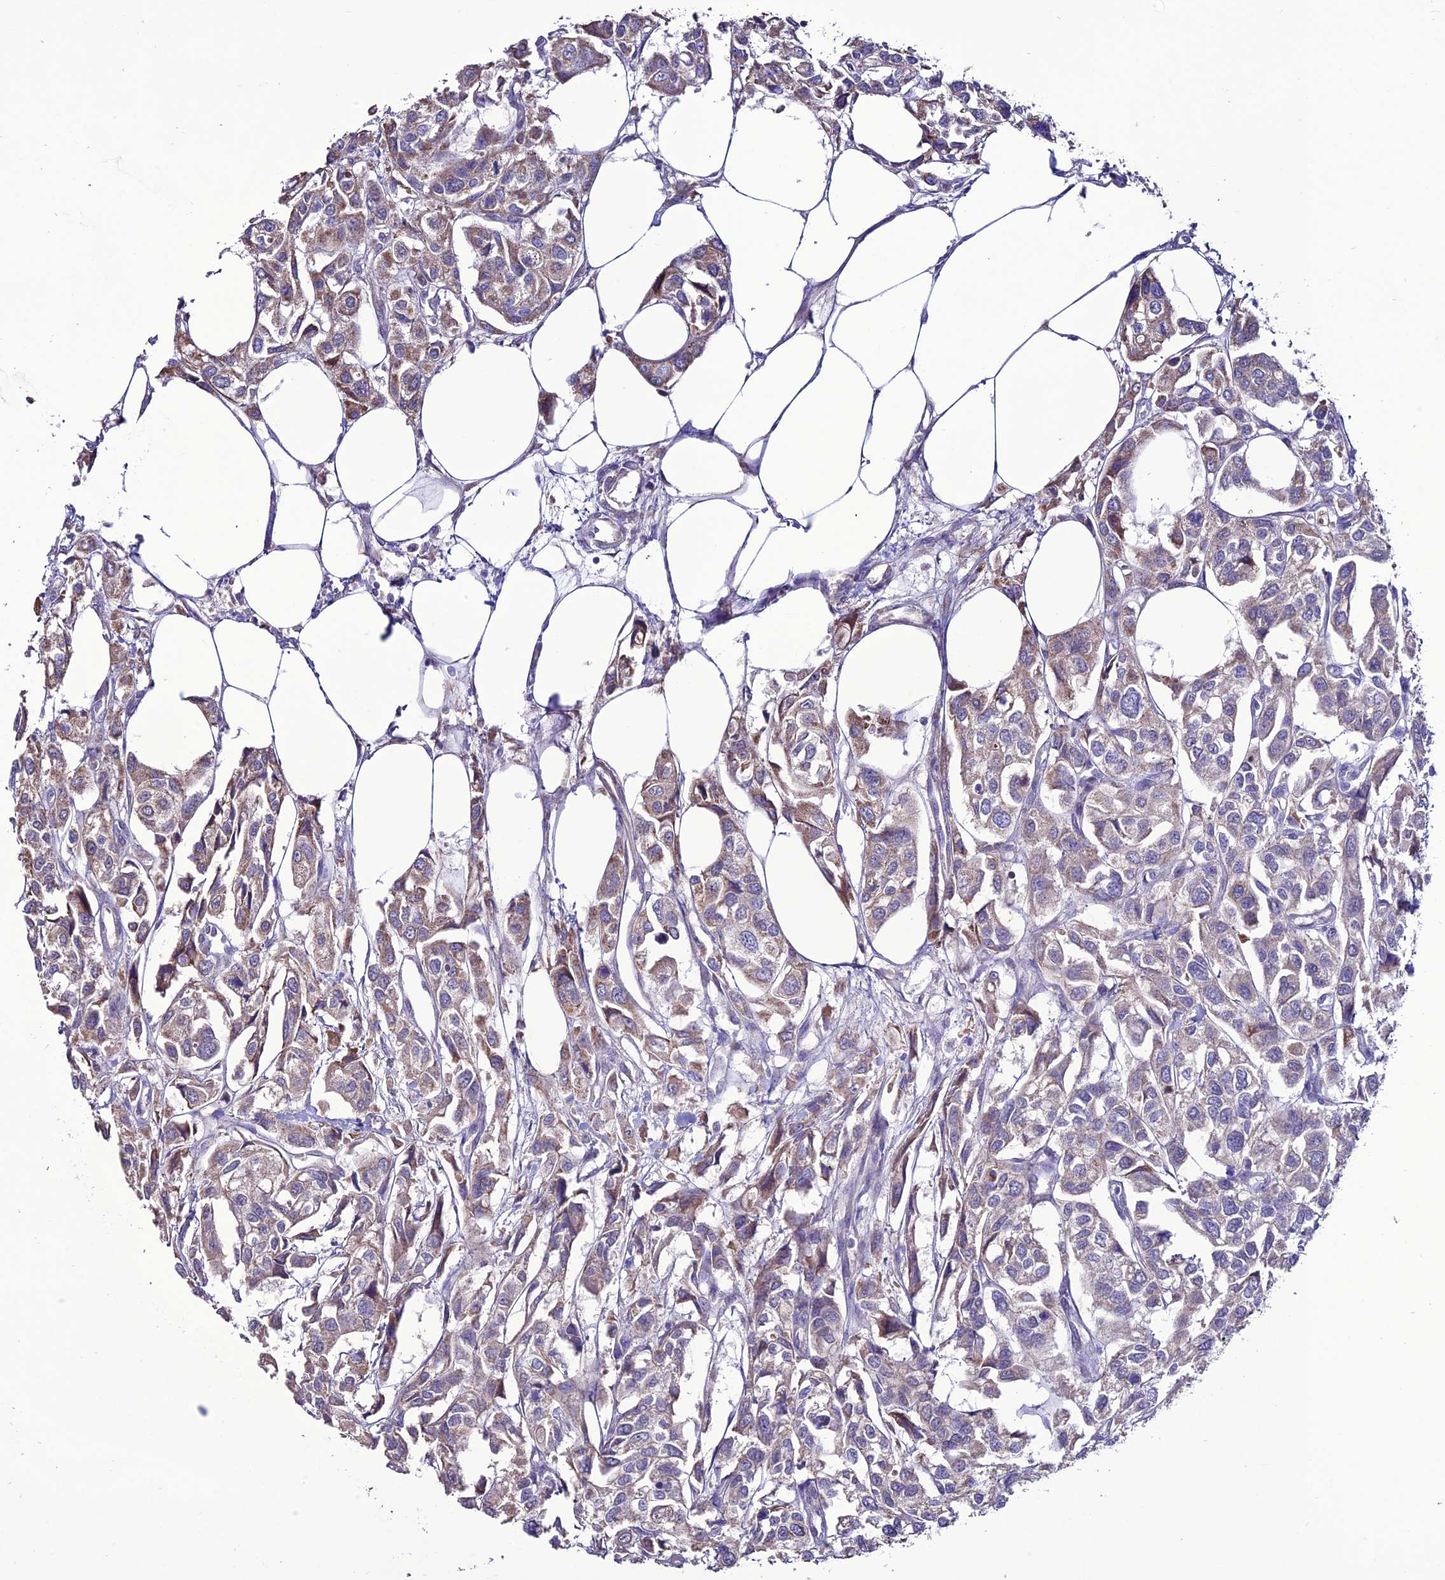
{"staining": {"intensity": "moderate", "quantity": "<25%", "location": "cytoplasmic/membranous"}, "tissue": "urothelial cancer", "cell_type": "Tumor cells", "image_type": "cancer", "snomed": [{"axis": "morphology", "description": "Urothelial carcinoma, High grade"}, {"axis": "topography", "description": "Urinary bladder"}], "caption": "Moderate cytoplasmic/membranous protein staining is present in approximately <25% of tumor cells in urothelial cancer.", "gene": "HOGA1", "patient": {"sex": "male", "age": 67}}